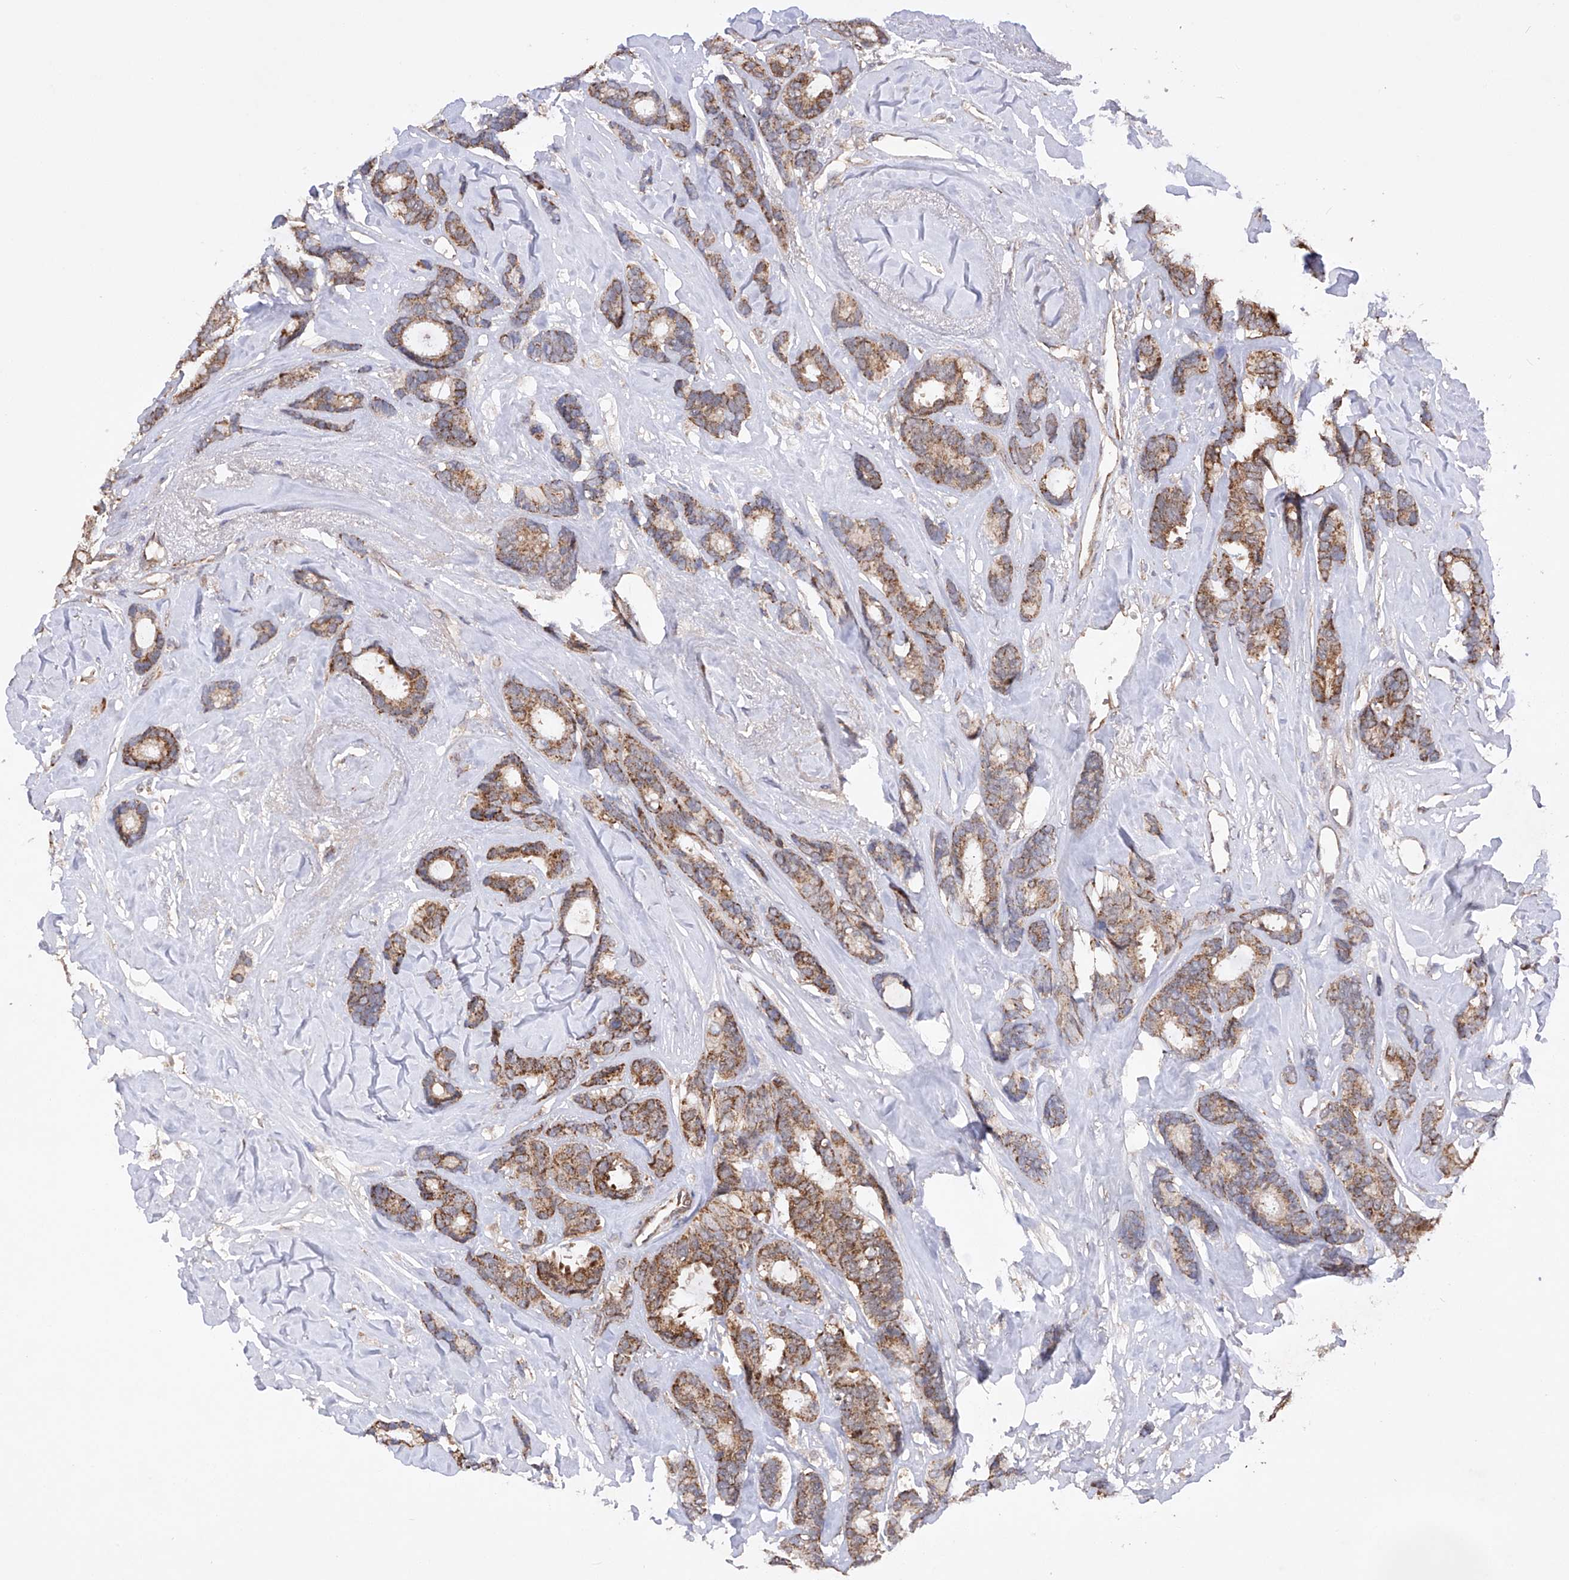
{"staining": {"intensity": "moderate", "quantity": ">75%", "location": "cytoplasmic/membranous"}, "tissue": "breast cancer", "cell_type": "Tumor cells", "image_type": "cancer", "snomed": [{"axis": "morphology", "description": "Duct carcinoma"}, {"axis": "topography", "description": "Breast"}], "caption": "Immunohistochemistry of human breast cancer exhibits medium levels of moderate cytoplasmic/membranous positivity in approximately >75% of tumor cells.", "gene": "SDHAF4", "patient": {"sex": "female", "age": 87}}